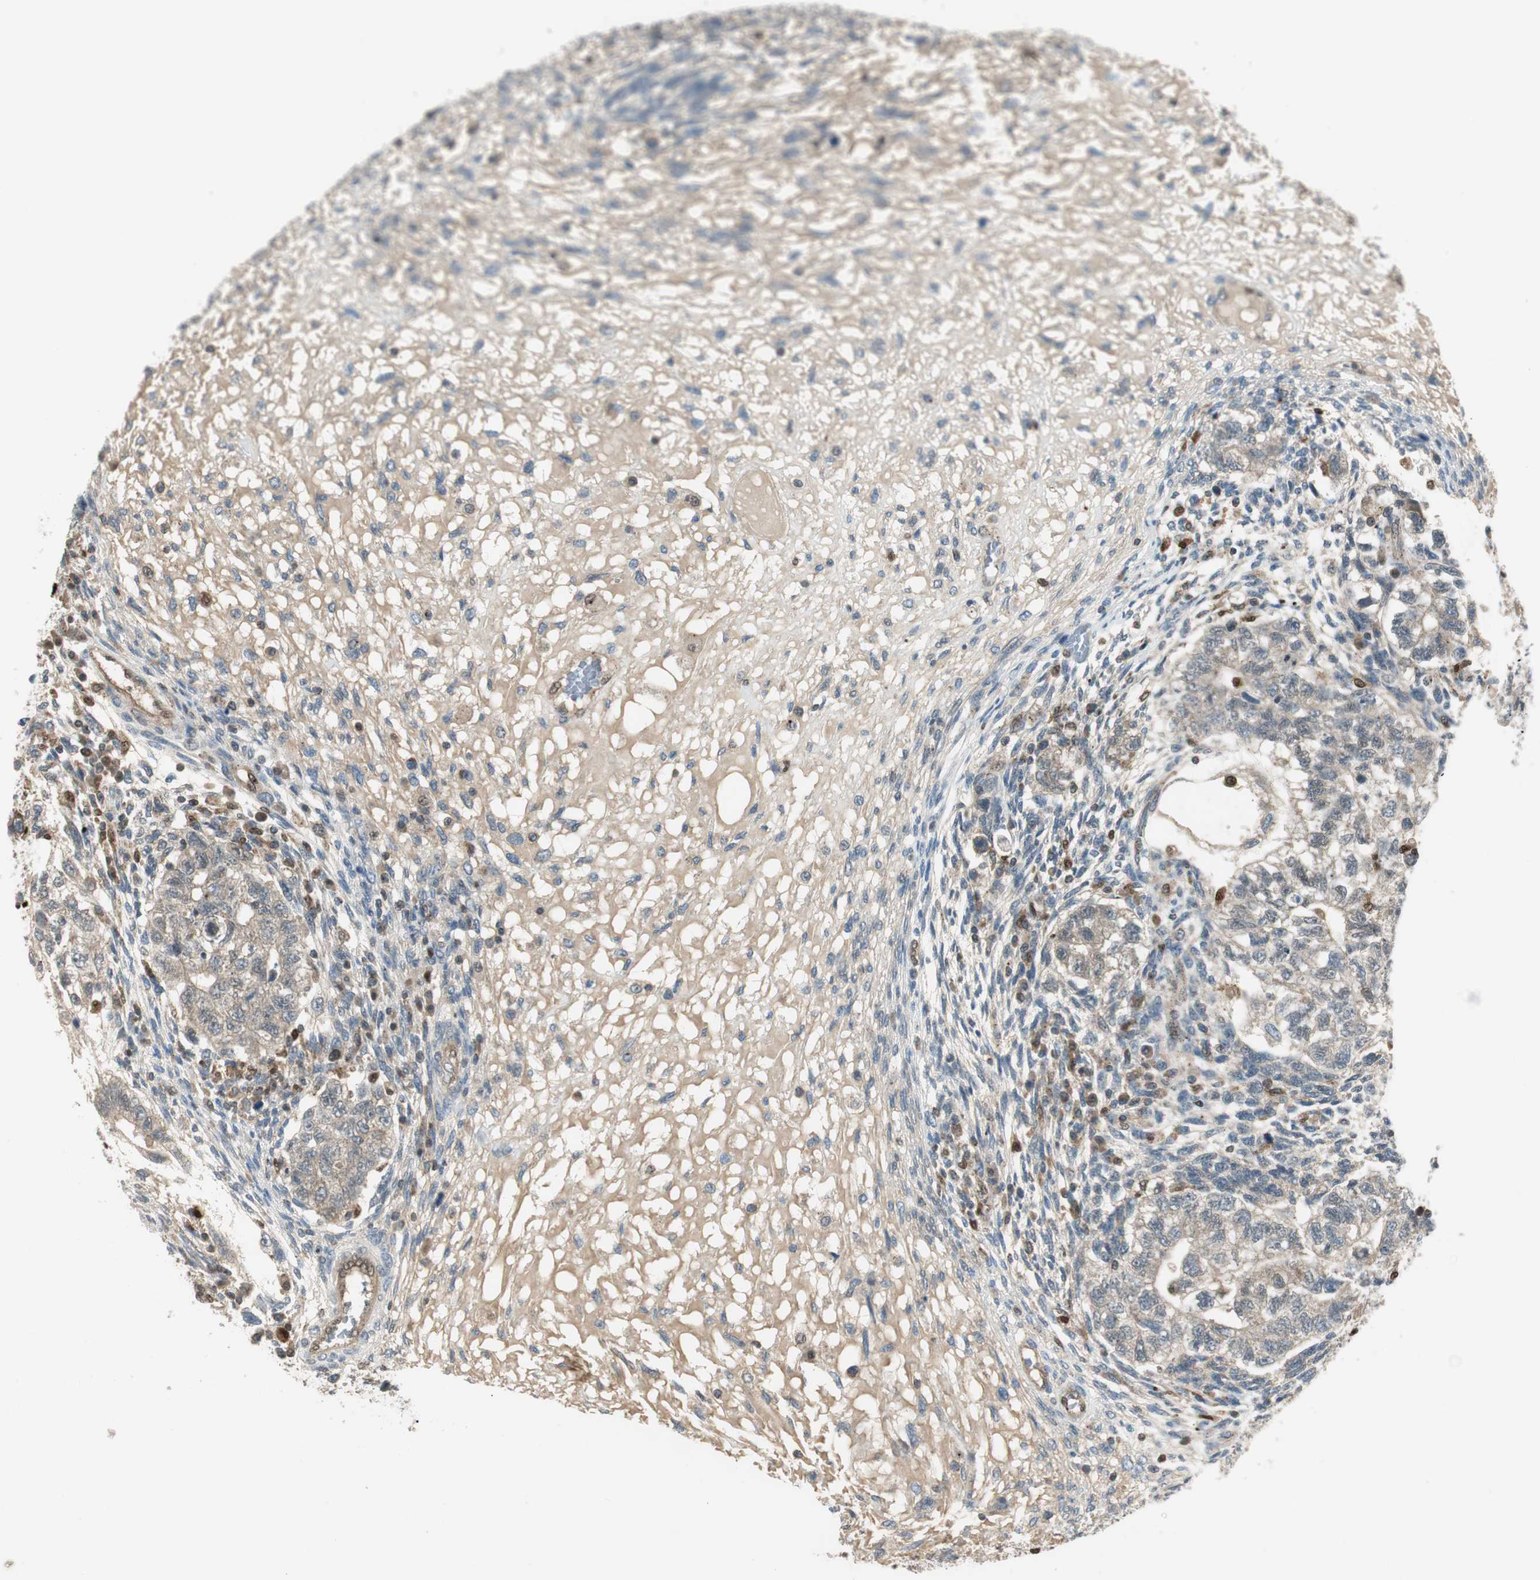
{"staining": {"intensity": "negative", "quantity": "none", "location": "none"}, "tissue": "testis cancer", "cell_type": "Tumor cells", "image_type": "cancer", "snomed": [{"axis": "morphology", "description": "Normal tissue, NOS"}, {"axis": "morphology", "description": "Carcinoma, Embryonal, NOS"}, {"axis": "topography", "description": "Testis"}], "caption": "DAB (3,3'-diaminobenzidine) immunohistochemical staining of testis cancer (embryonal carcinoma) demonstrates no significant positivity in tumor cells. (DAB immunohistochemistry with hematoxylin counter stain).", "gene": "LTA4H", "patient": {"sex": "male", "age": 36}}